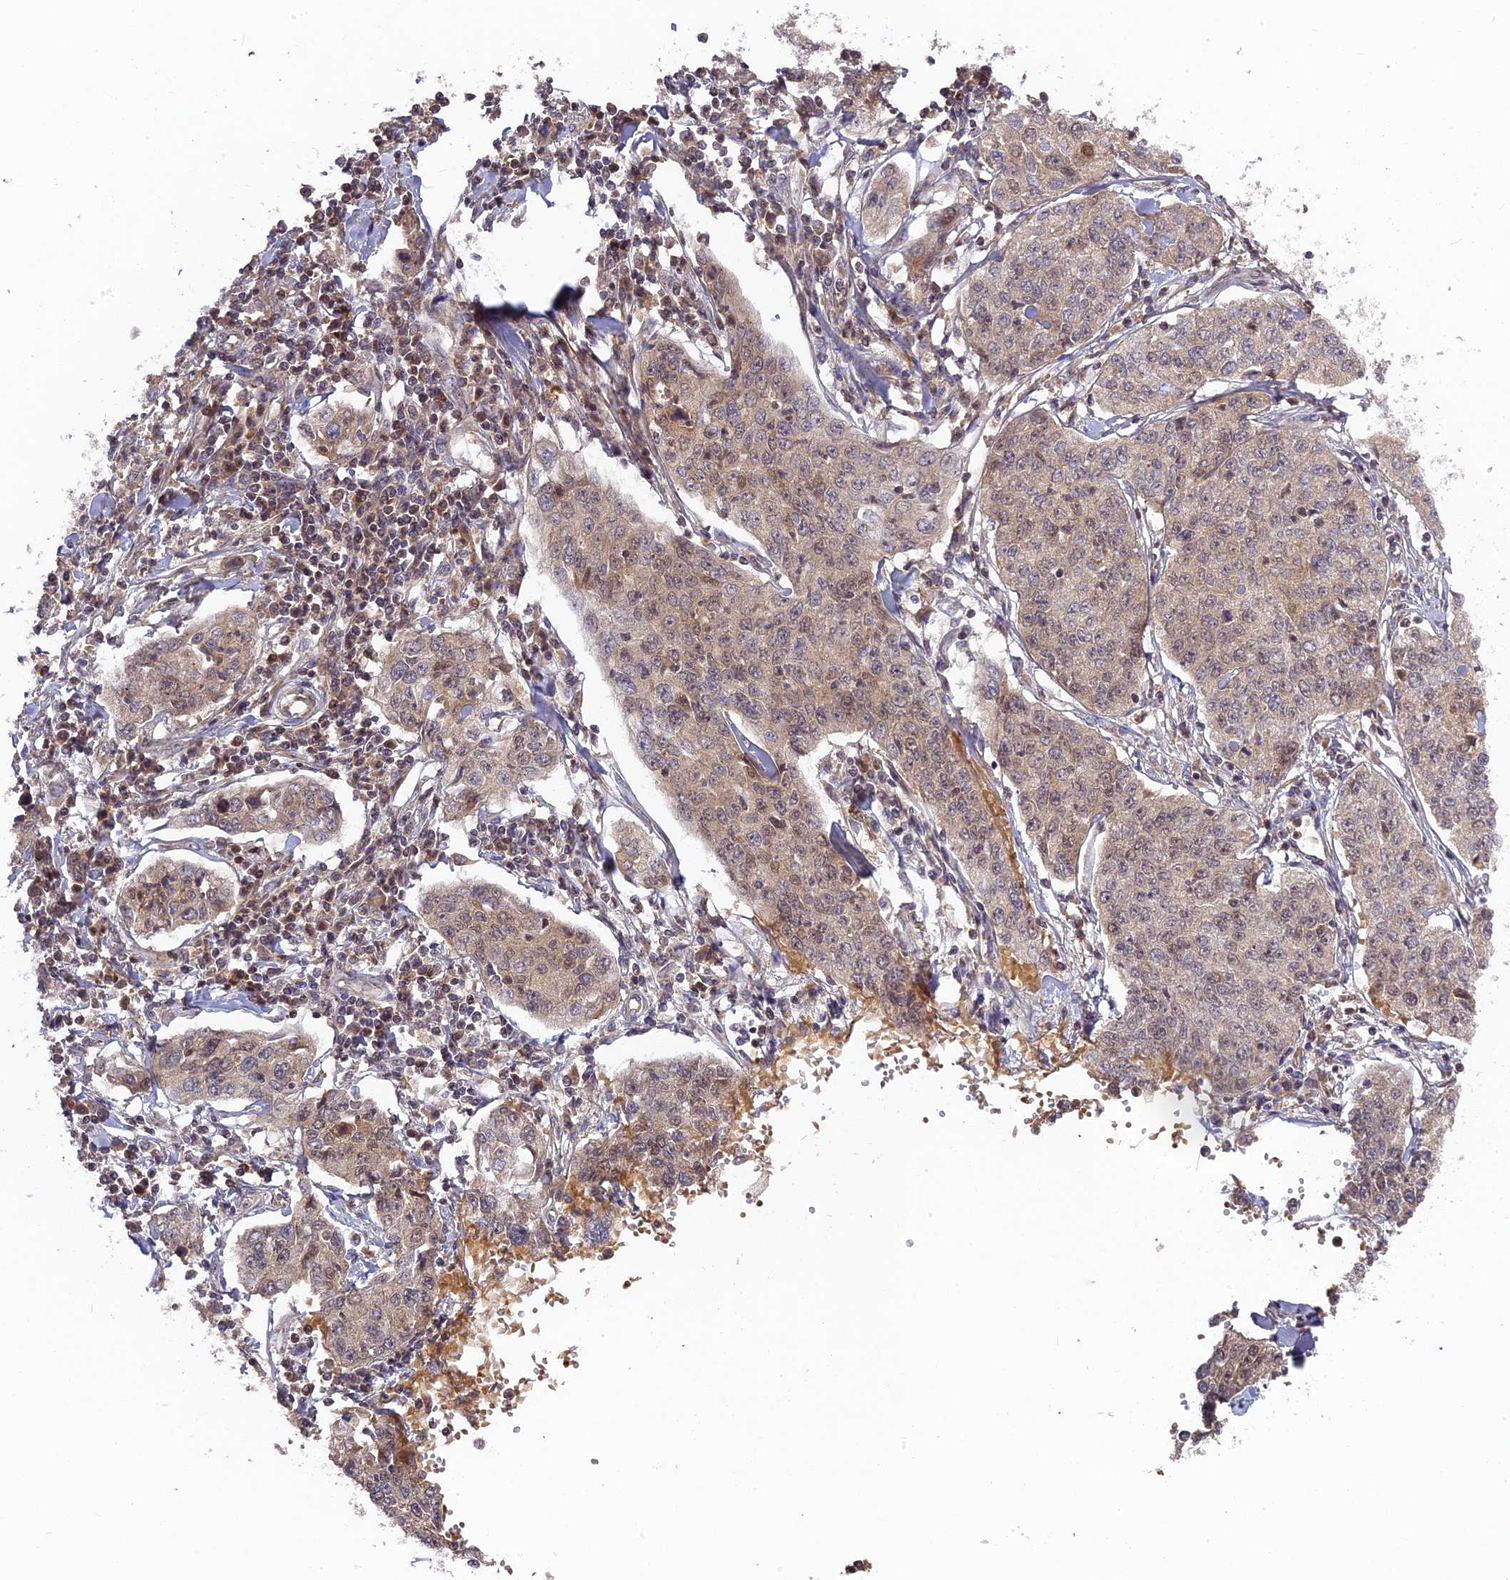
{"staining": {"intensity": "weak", "quantity": ">75%", "location": "cytoplasmic/membranous,nuclear"}, "tissue": "cervical cancer", "cell_type": "Tumor cells", "image_type": "cancer", "snomed": [{"axis": "morphology", "description": "Squamous cell carcinoma, NOS"}, {"axis": "topography", "description": "Cervix"}], "caption": "DAB immunohistochemical staining of squamous cell carcinoma (cervical) shows weak cytoplasmic/membranous and nuclear protein staining in about >75% of tumor cells.", "gene": "RPIA", "patient": {"sex": "female", "age": 35}}